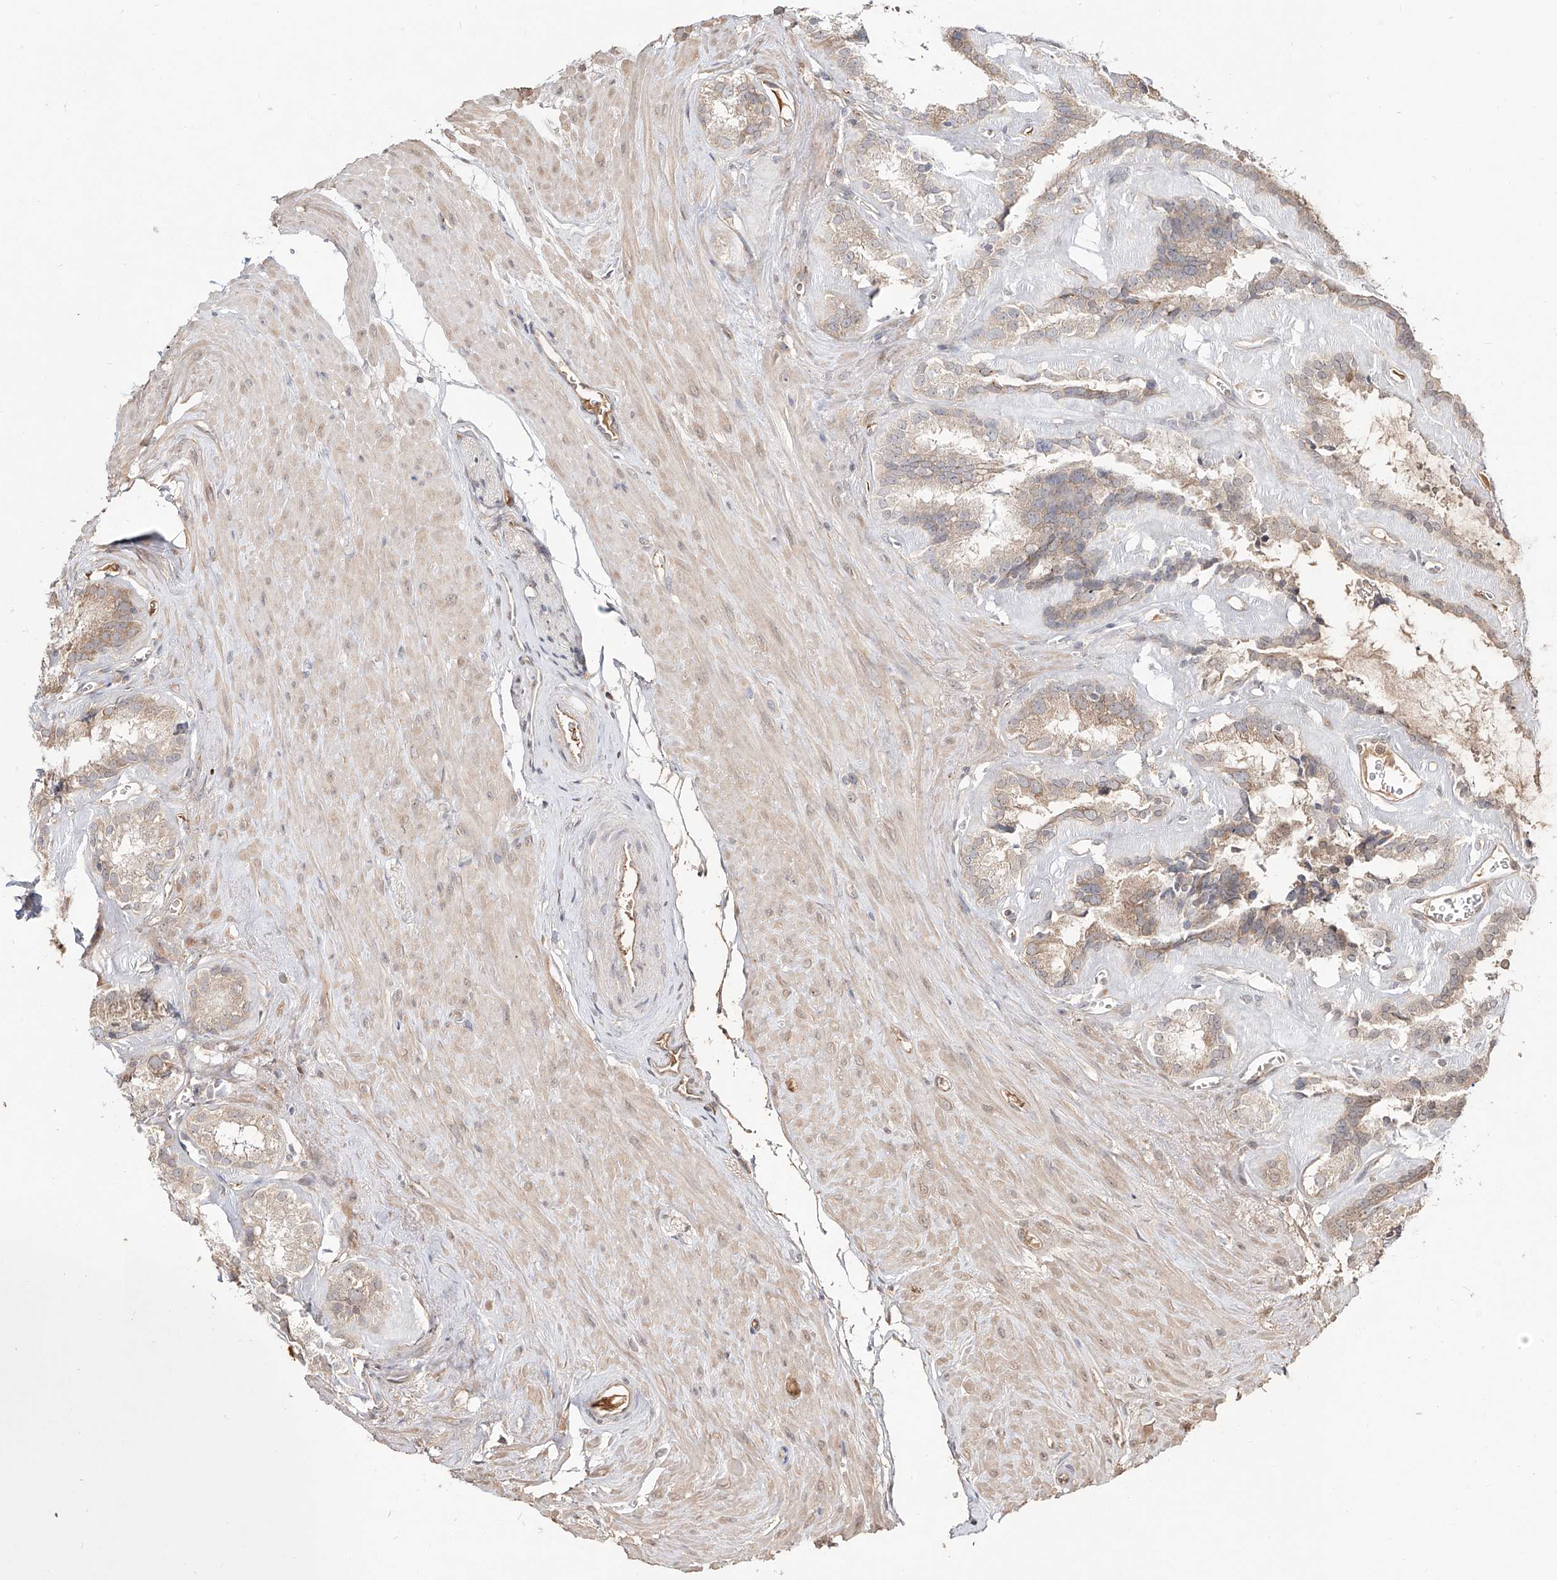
{"staining": {"intensity": "moderate", "quantity": ">75%", "location": "cytoplasmic/membranous"}, "tissue": "seminal vesicle", "cell_type": "Glandular cells", "image_type": "normal", "snomed": [{"axis": "morphology", "description": "Normal tissue, NOS"}, {"axis": "topography", "description": "Prostate"}, {"axis": "topography", "description": "Seminal veicle"}], "caption": "Seminal vesicle stained with DAB IHC displays medium levels of moderate cytoplasmic/membranous expression in approximately >75% of glandular cells.", "gene": "ERO1A", "patient": {"sex": "male", "age": 59}}